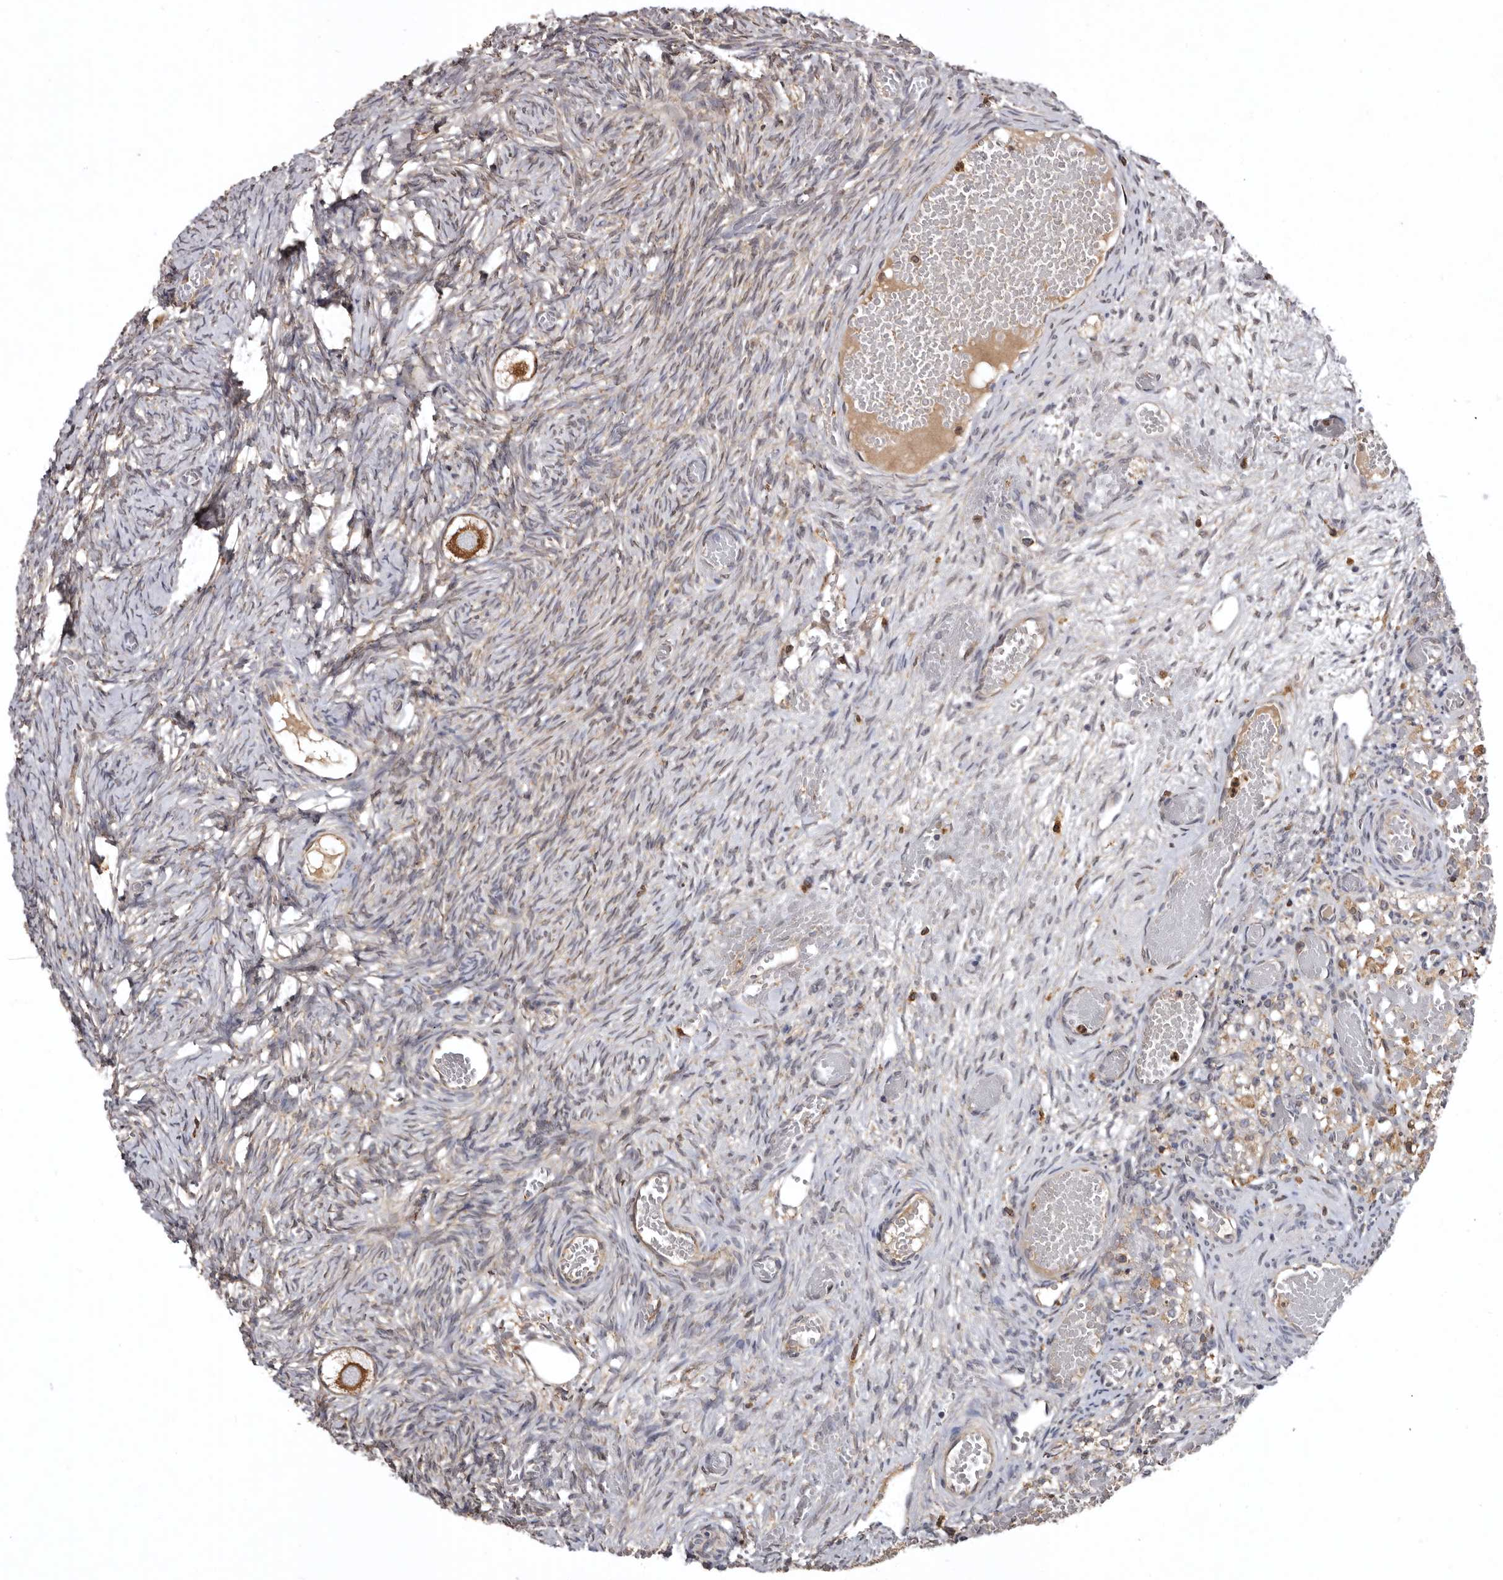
{"staining": {"intensity": "moderate", "quantity": ">75%", "location": "cytoplasmic/membranous"}, "tissue": "ovary", "cell_type": "Follicle cells", "image_type": "normal", "snomed": [{"axis": "morphology", "description": "Adenocarcinoma, NOS"}, {"axis": "topography", "description": "Endometrium"}], "caption": "Immunohistochemical staining of normal human ovary reveals moderate cytoplasmic/membranous protein positivity in about >75% of follicle cells.", "gene": "INKA2", "patient": {"sex": "female", "age": 32}}